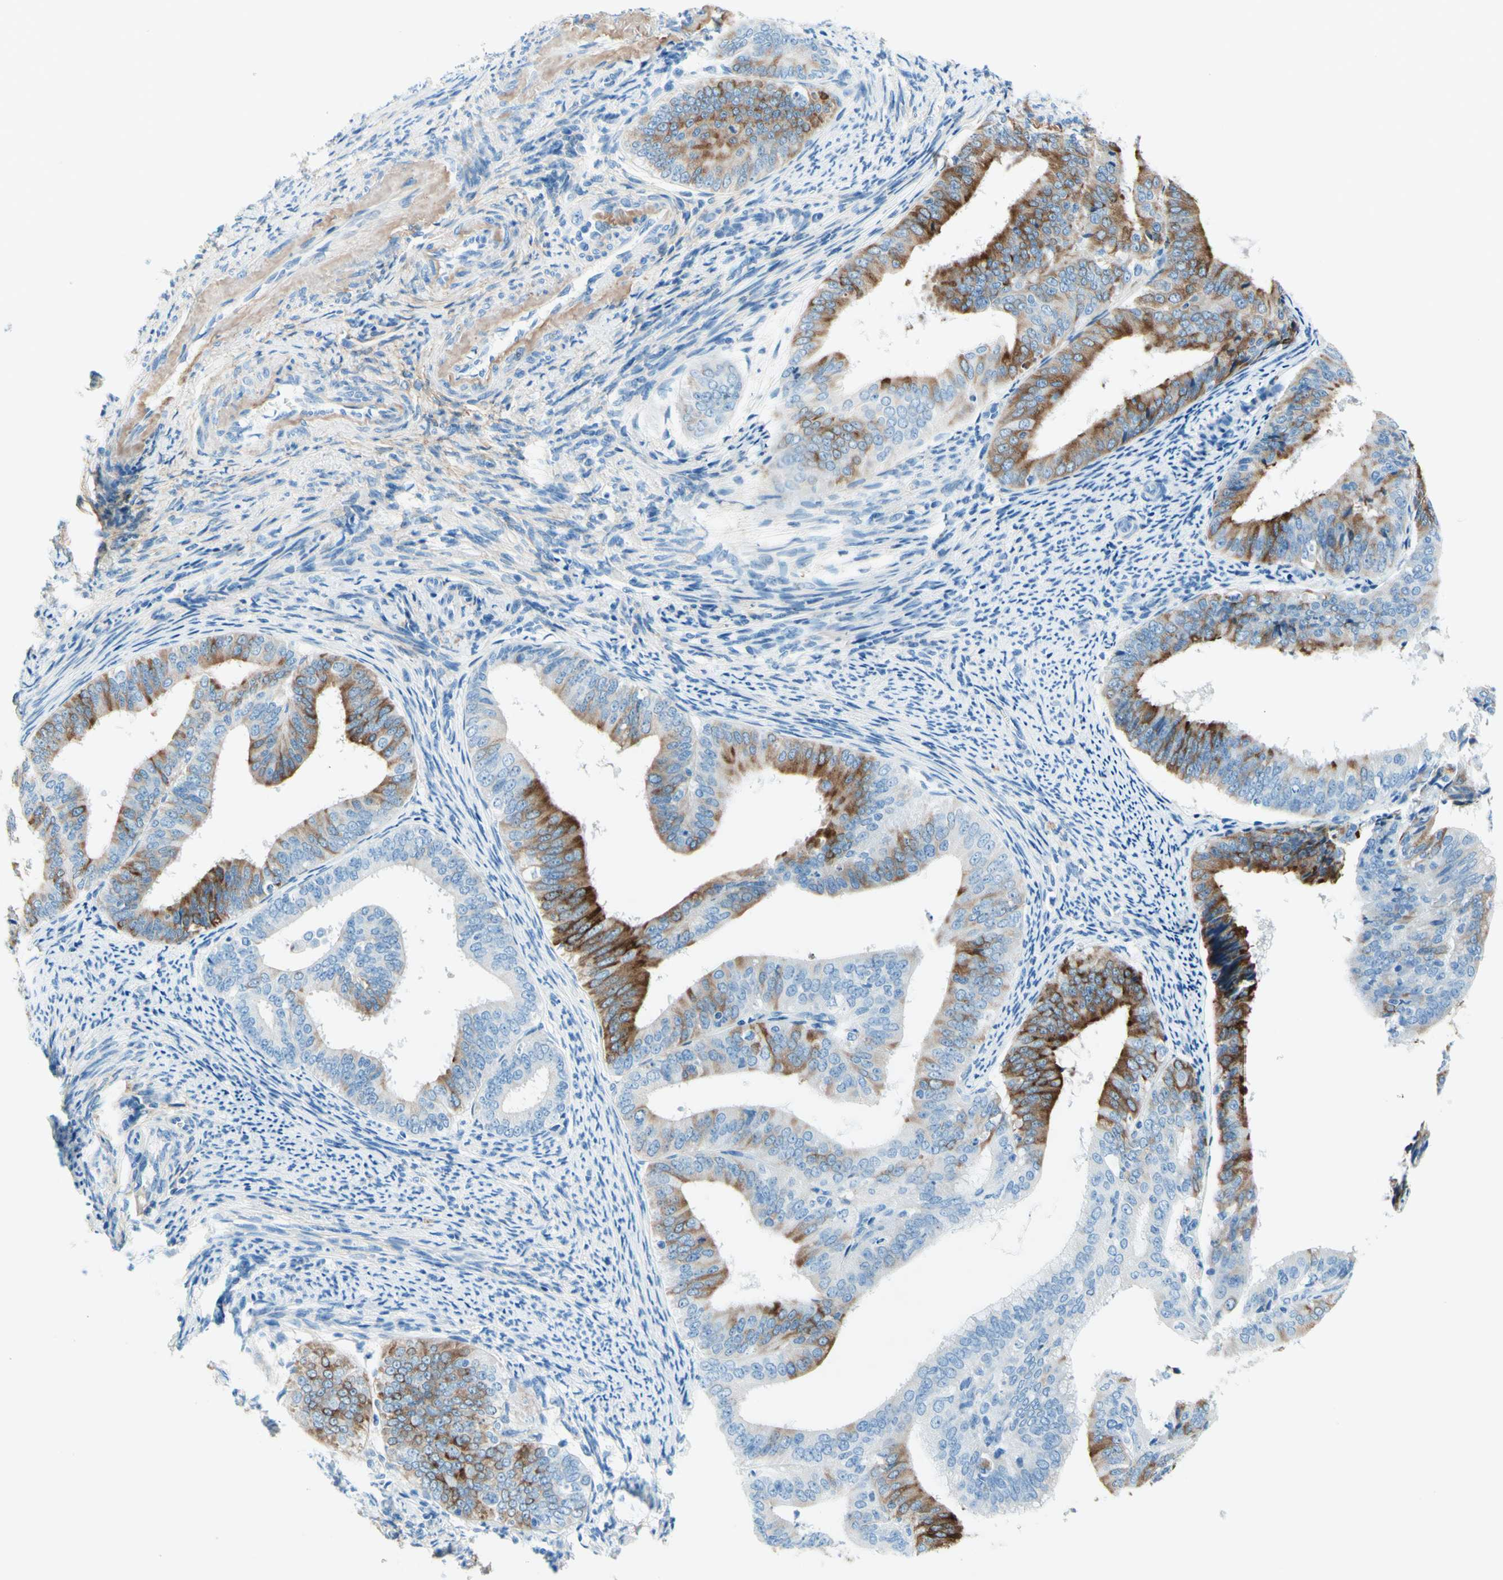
{"staining": {"intensity": "moderate", "quantity": "25%-75%", "location": "cytoplasmic/membranous"}, "tissue": "endometrial cancer", "cell_type": "Tumor cells", "image_type": "cancer", "snomed": [{"axis": "morphology", "description": "Adenocarcinoma, NOS"}, {"axis": "topography", "description": "Endometrium"}], "caption": "IHC photomicrograph of neoplastic tissue: human endometrial cancer stained using immunohistochemistry (IHC) demonstrates medium levels of moderate protein expression localized specifically in the cytoplasmic/membranous of tumor cells, appearing as a cytoplasmic/membranous brown color.", "gene": "MFAP5", "patient": {"sex": "female", "age": 63}}